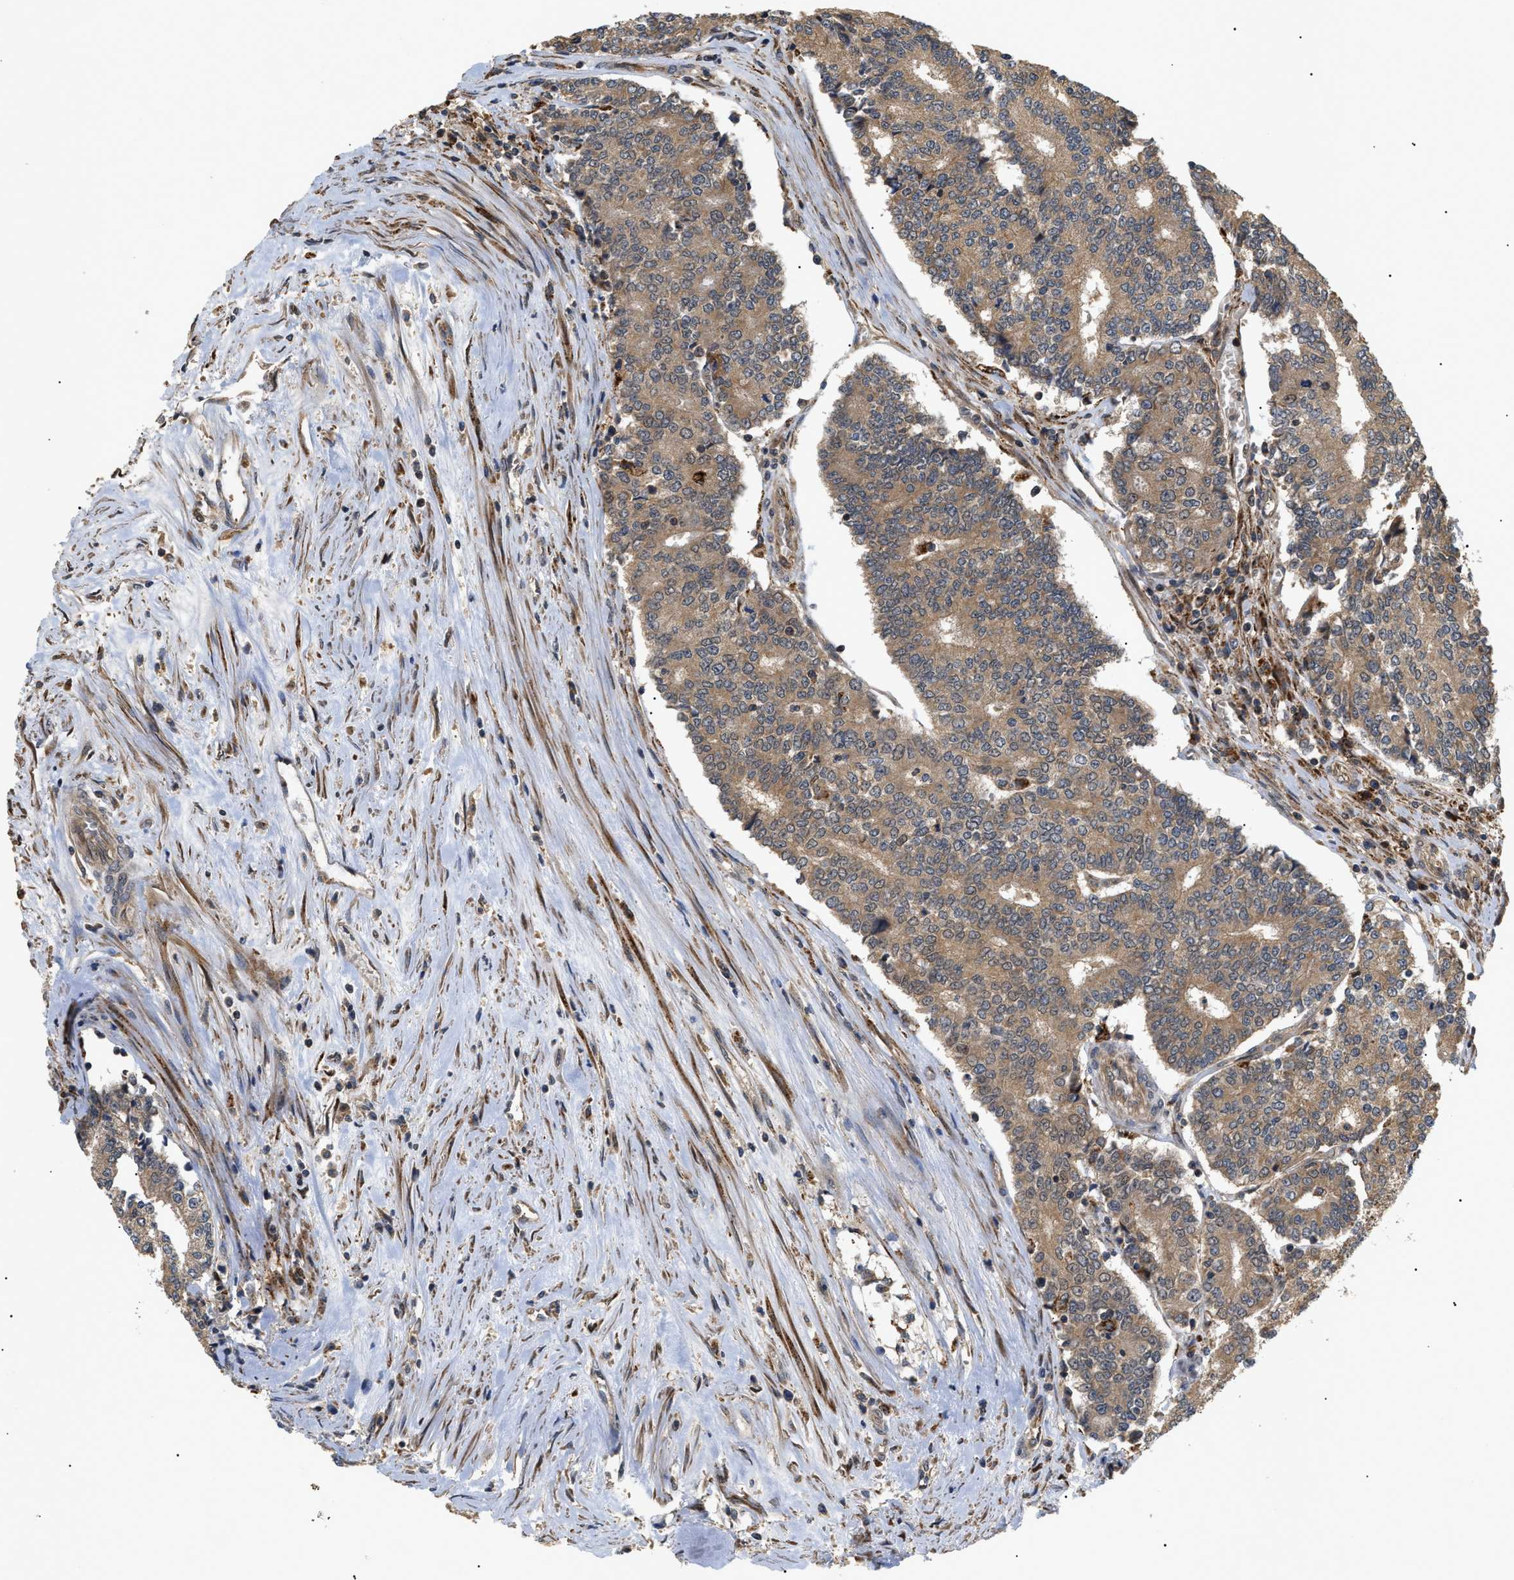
{"staining": {"intensity": "moderate", "quantity": ">75%", "location": "cytoplasmic/membranous"}, "tissue": "prostate cancer", "cell_type": "Tumor cells", "image_type": "cancer", "snomed": [{"axis": "morphology", "description": "Normal tissue, NOS"}, {"axis": "morphology", "description": "Adenocarcinoma, High grade"}, {"axis": "topography", "description": "Prostate"}, {"axis": "topography", "description": "Seminal veicle"}], "caption": "Moderate cytoplasmic/membranous protein positivity is appreciated in approximately >75% of tumor cells in high-grade adenocarcinoma (prostate).", "gene": "ASTL", "patient": {"sex": "male", "age": 55}}